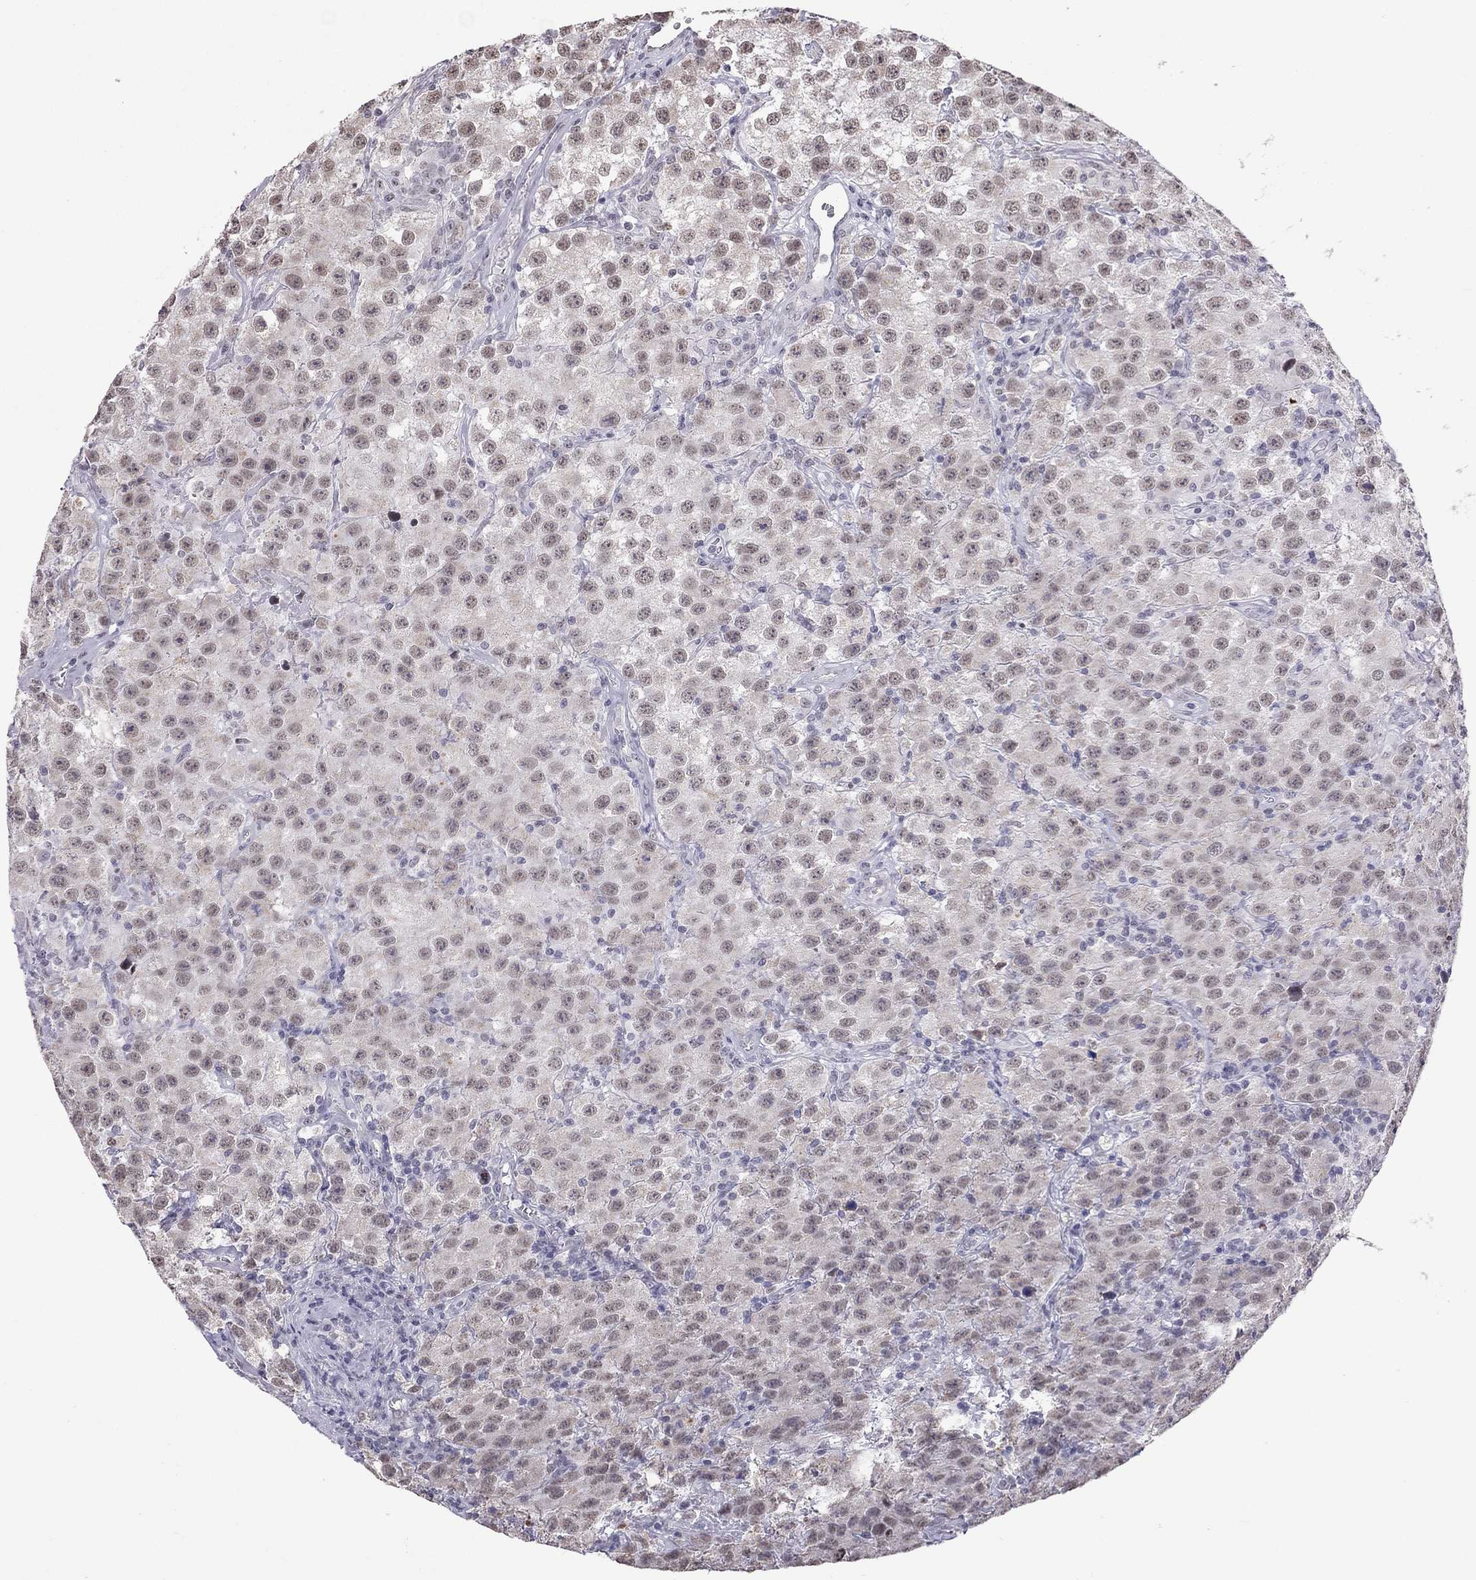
{"staining": {"intensity": "moderate", "quantity": "<25%", "location": "nuclear"}, "tissue": "testis cancer", "cell_type": "Tumor cells", "image_type": "cancer", "snomed": [{"axis": "morphology", "description": "Seminoma, NOS"}, {"axis": "topography", "description": "Testis"}], "caption": "Testis cancer stained with a protein marker reveals moderate staining in tumor cells.", "gene": "PPP1R3A", "patient": {"sex": "male", "age": 52}}